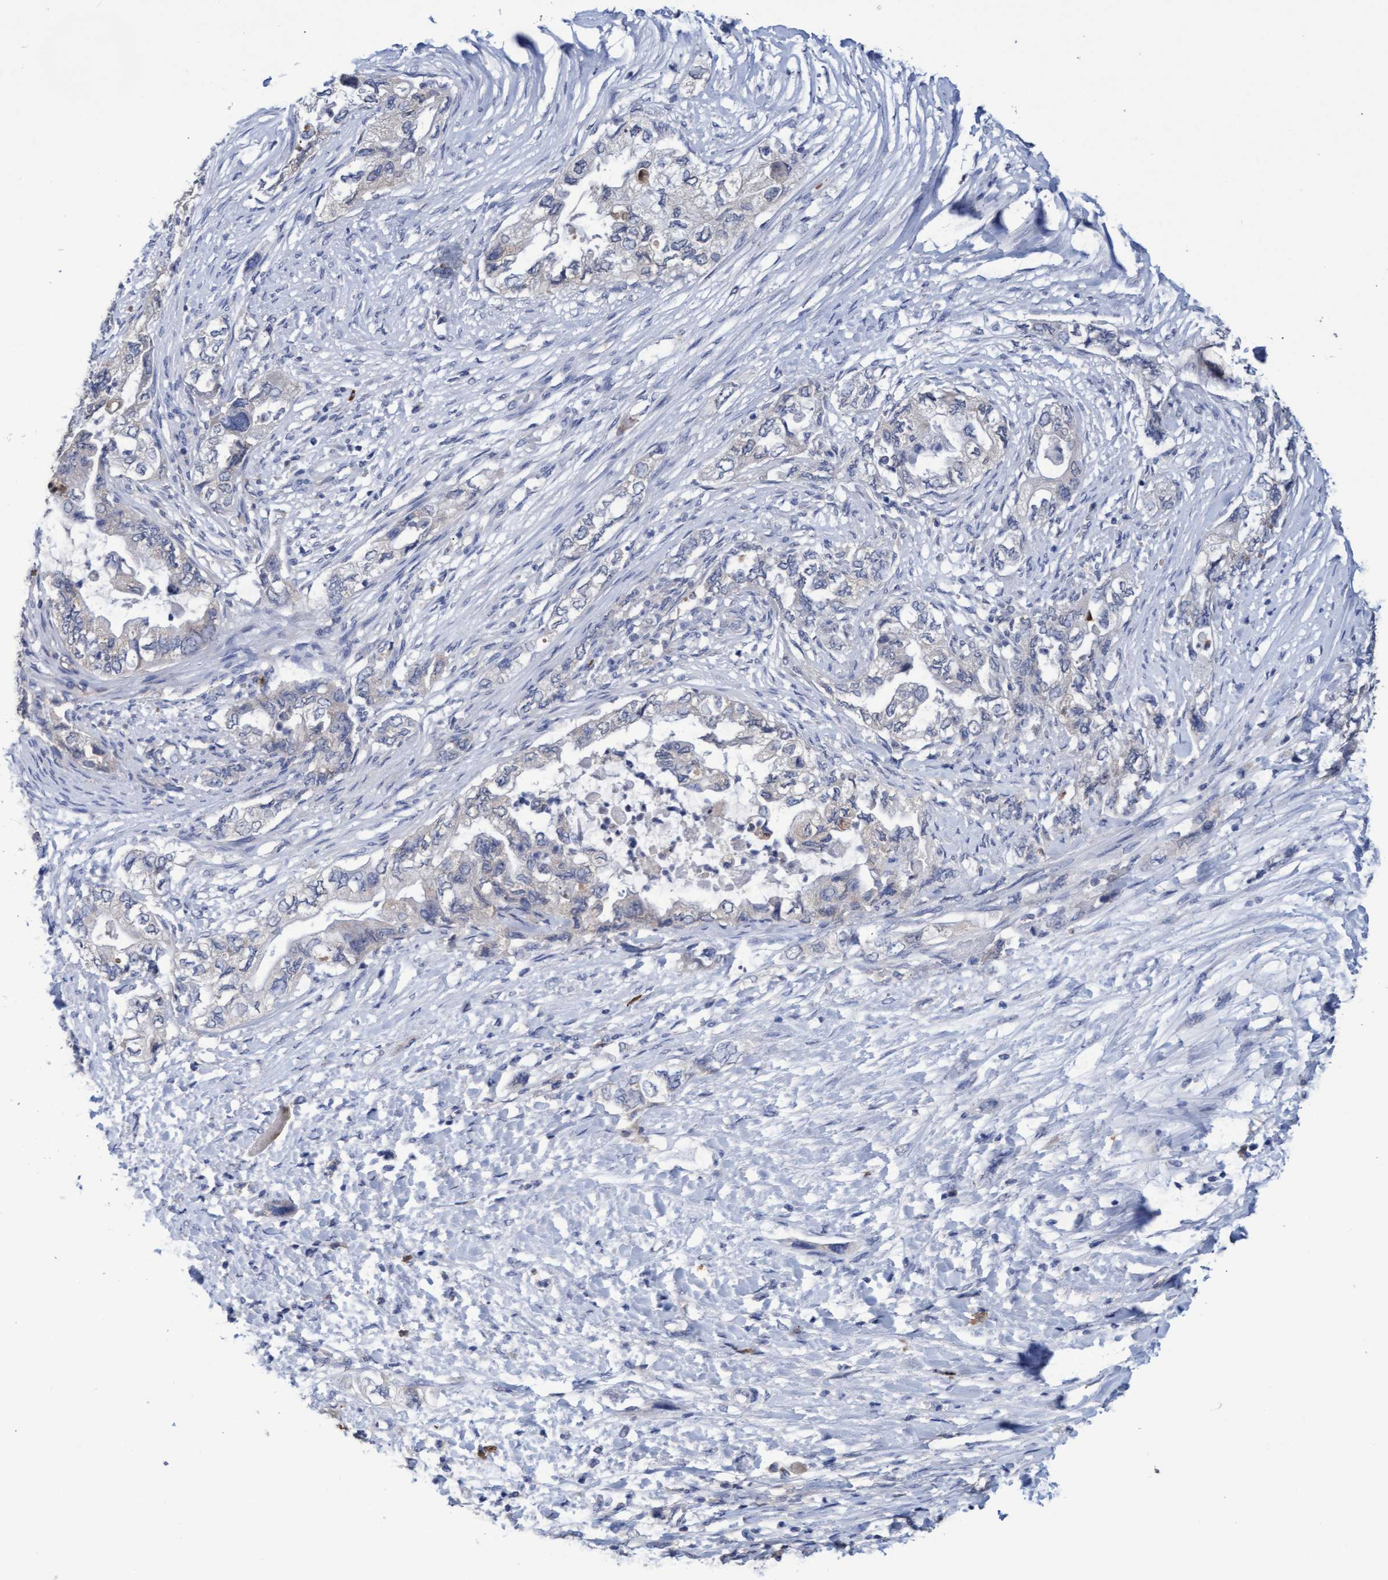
{"staining": {"intensity": "negative", "quantity": "none", "location": "none"}, "tissue": "pancreatic cancer", "cell_type": "Tumor cells", "image_type": "cancer", "snomed": [{"axis": "morphology", "description": "Adenocarcinoma, NOS"}, {"axis": "topography", "description": "Pancreas"}], "caption": "Immunohistochemistry (IHC) image of pancreatic cancer stained for a protein (brown), which shows no expression in tumor cells.", "gene": "GPR39", "patient": {"sex": "female", "age": 73}}